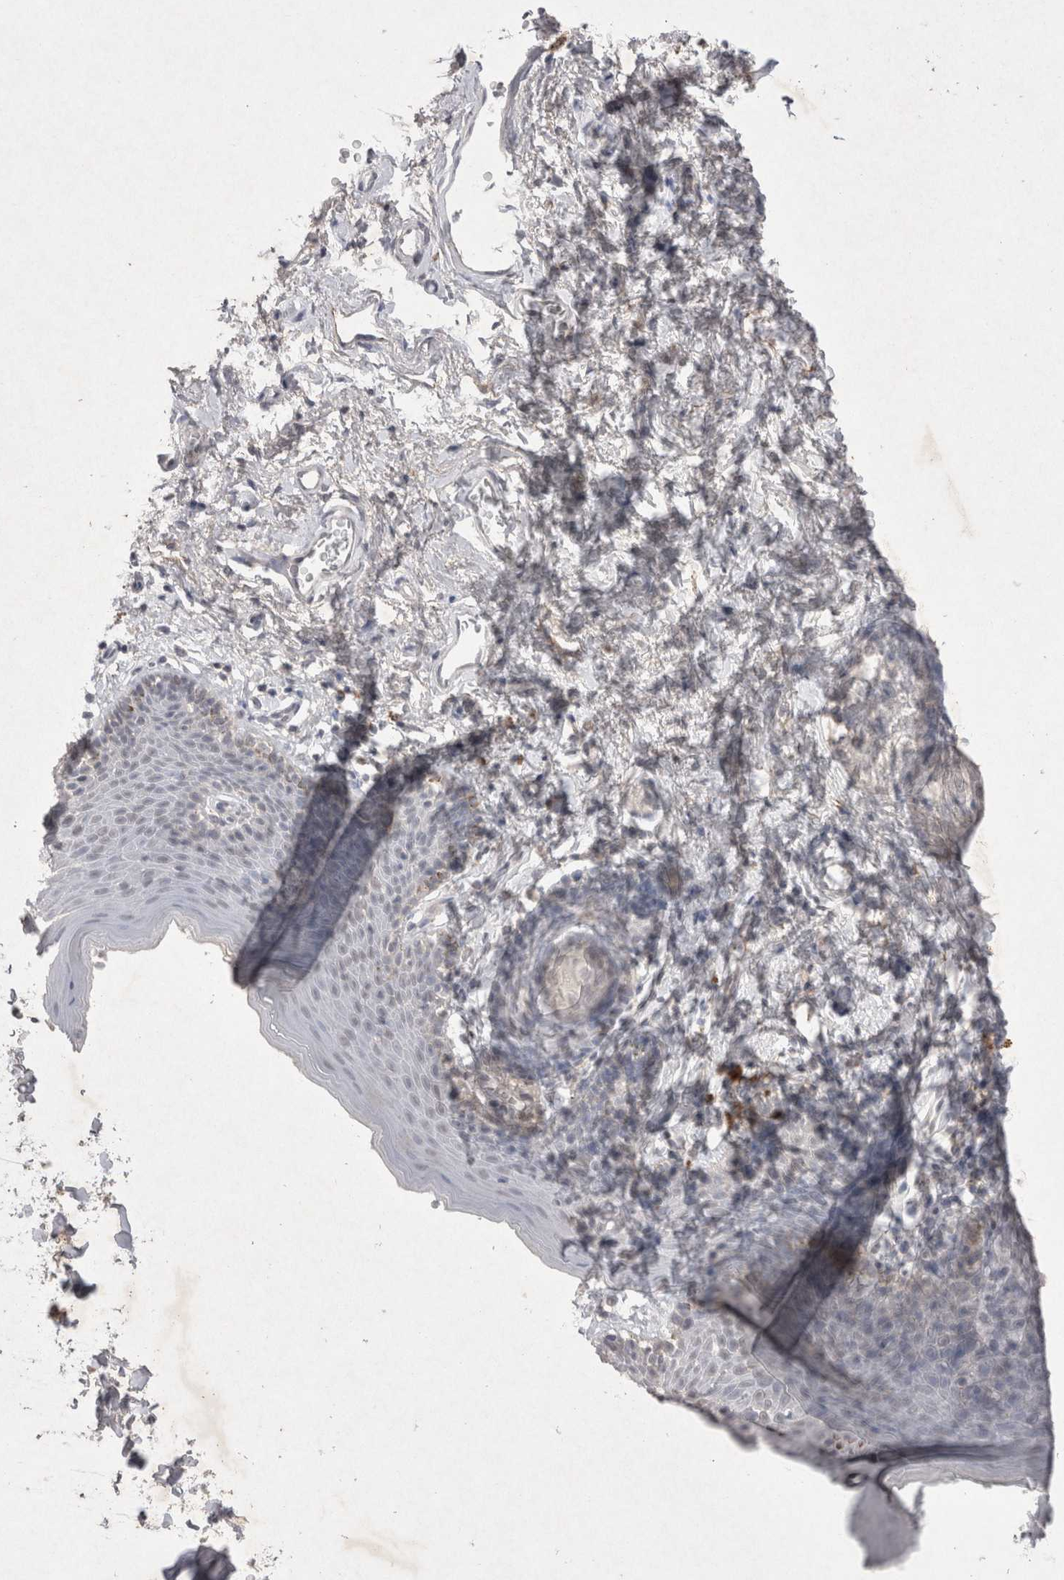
{"staining": {"intensity": "negative", "quantity": "none", "location": "none"}, "tissue": "skin", "cell_type": "Epidermal cells", "image_type": "normal", "snomed": [{"axis": "morphology", "description": "Normal tissue, NOS"}, {"axis": "topography", "description": "Vulva"}], "caption": "Image shows no protein expression in epidermal cells of unremarkable skin.", "gene": "LYVE1", "patient": {"sex": "female", "age": 66}}